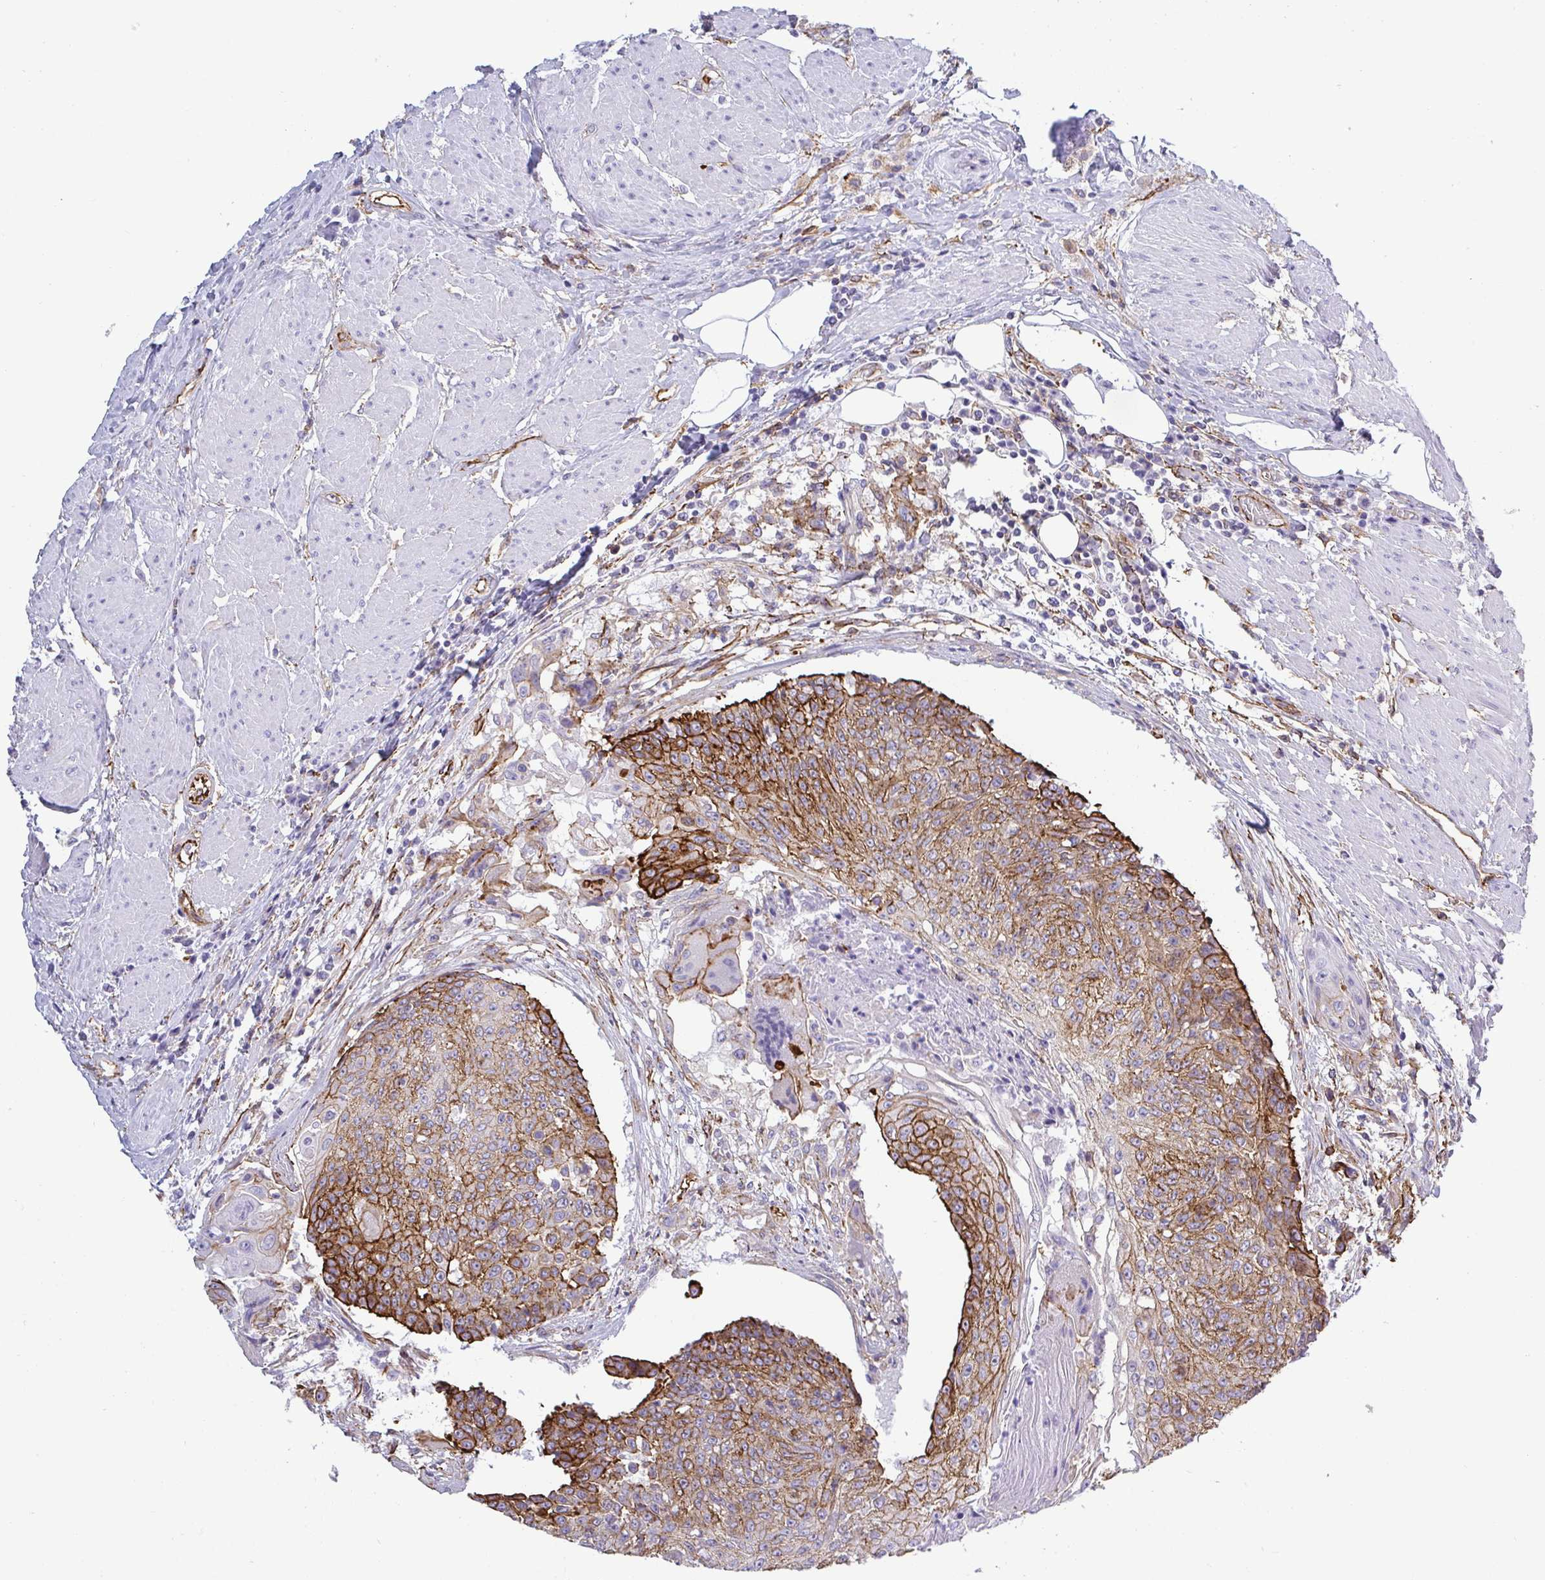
{"staining": {"intensity": "moderate", "quantity": "25%-75%", "location": "cytoplasmic/membranous"}, "tissue": "urothelial cancer", "cell_type": "Tumor cells", "image_type": "cancer", "snomed": [{"axis": "morphology", "description": "Urothelial carcinoma, High grade"}, {"axis": "topography", "description": "Urinary bladder"}], "caption": "Tumor cells display medium levels of moderate cytoplasmic/membranous expression in approximately 25%-75% of cells in urothelial carcinoma (high-grade).", "gene": "LIMA1", "patient": {"sex": "female", "age": 63}}